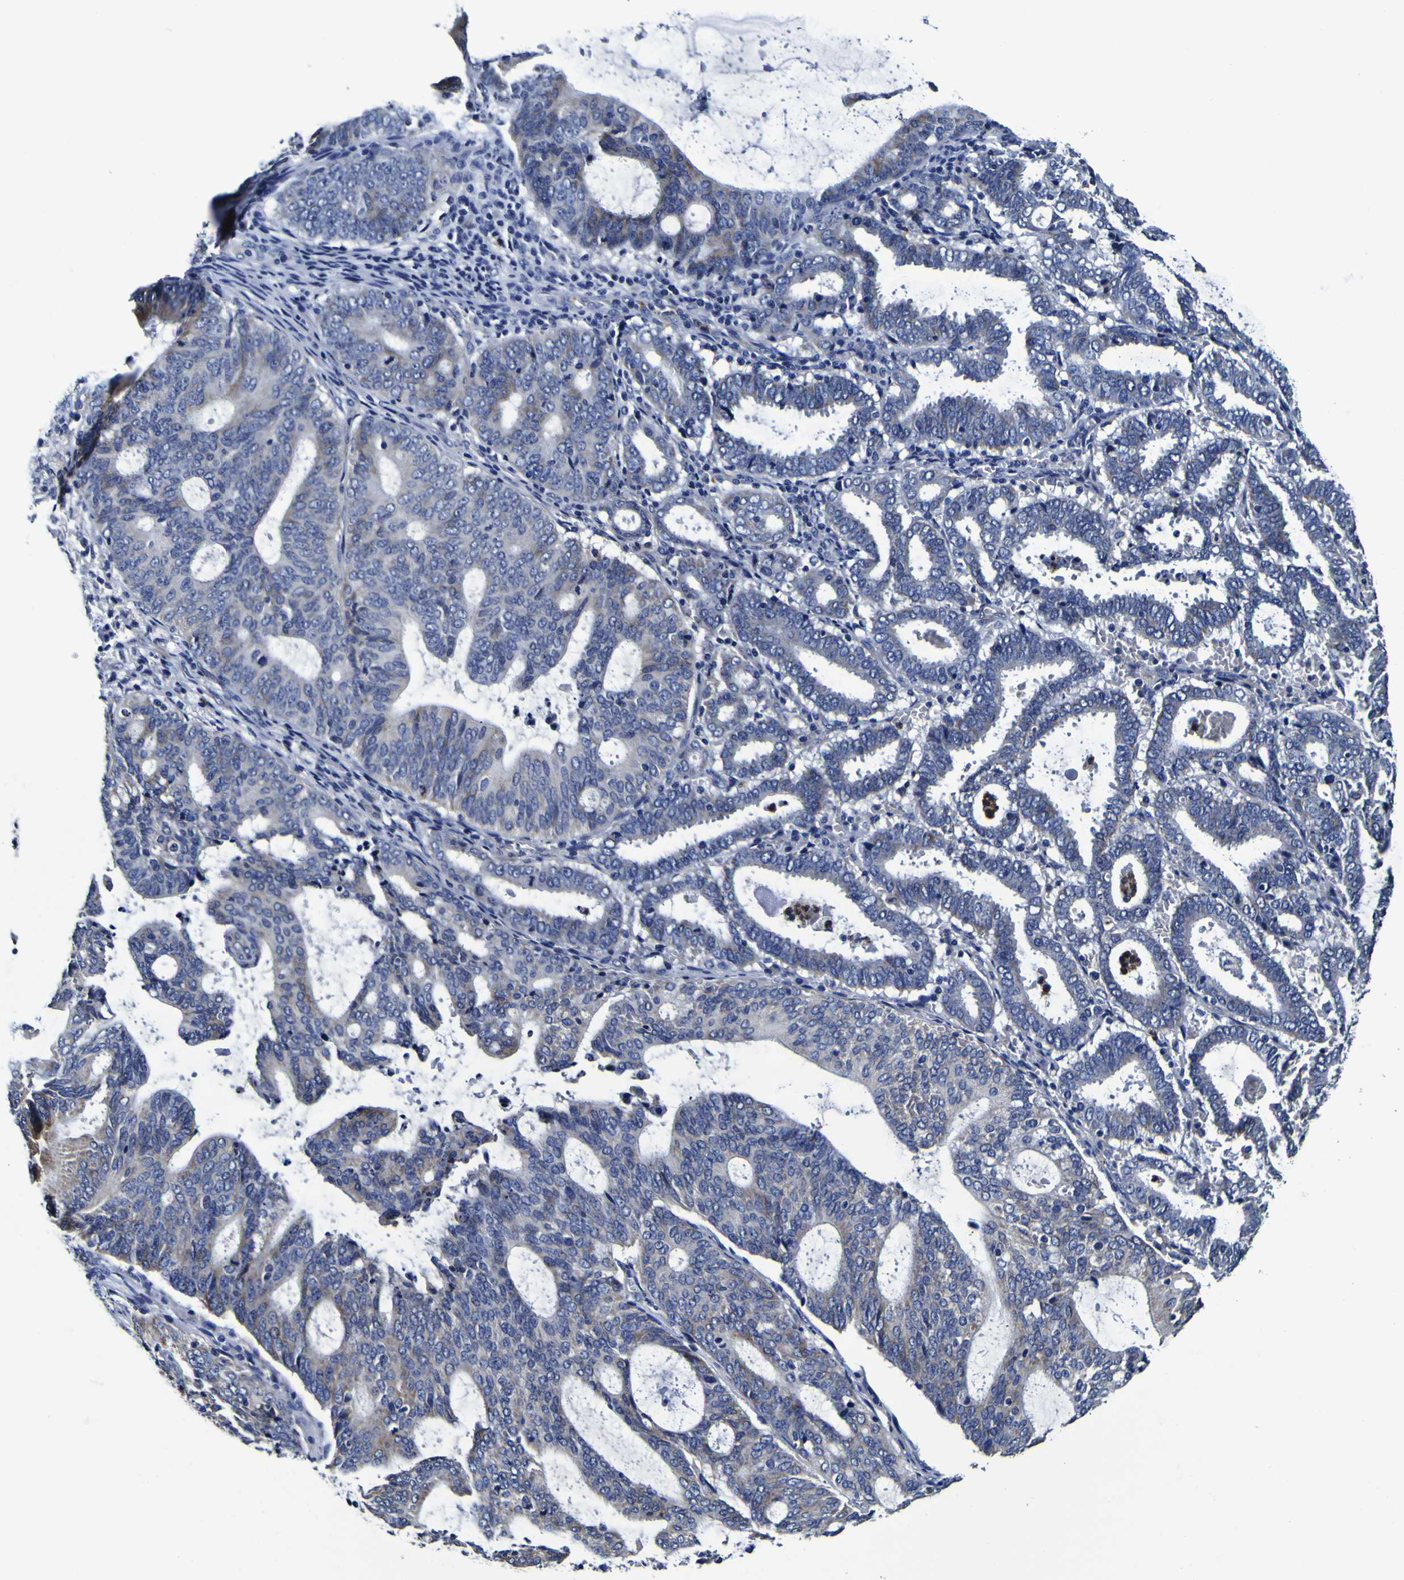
{"staining": {"intensity": "negative", "quantity": "none", "location": "none"}, "tissue": "endometrial cancer", "cell_type": "Tumor cells", "image_type": "cancer", "snomed": [{"axis": "morphology", "description": "Adenocarcinoma, NOS"}, {"axis": "topography", "description": "Uterus"}], "caption": "Immunohistochemistry micrograph of adenocarcinoma (endometrial) stained for a protein (brown), which reveals no staining in tumor cells.", "gene": "PANK4", "patient": {"sex": "female", "age": 83}}